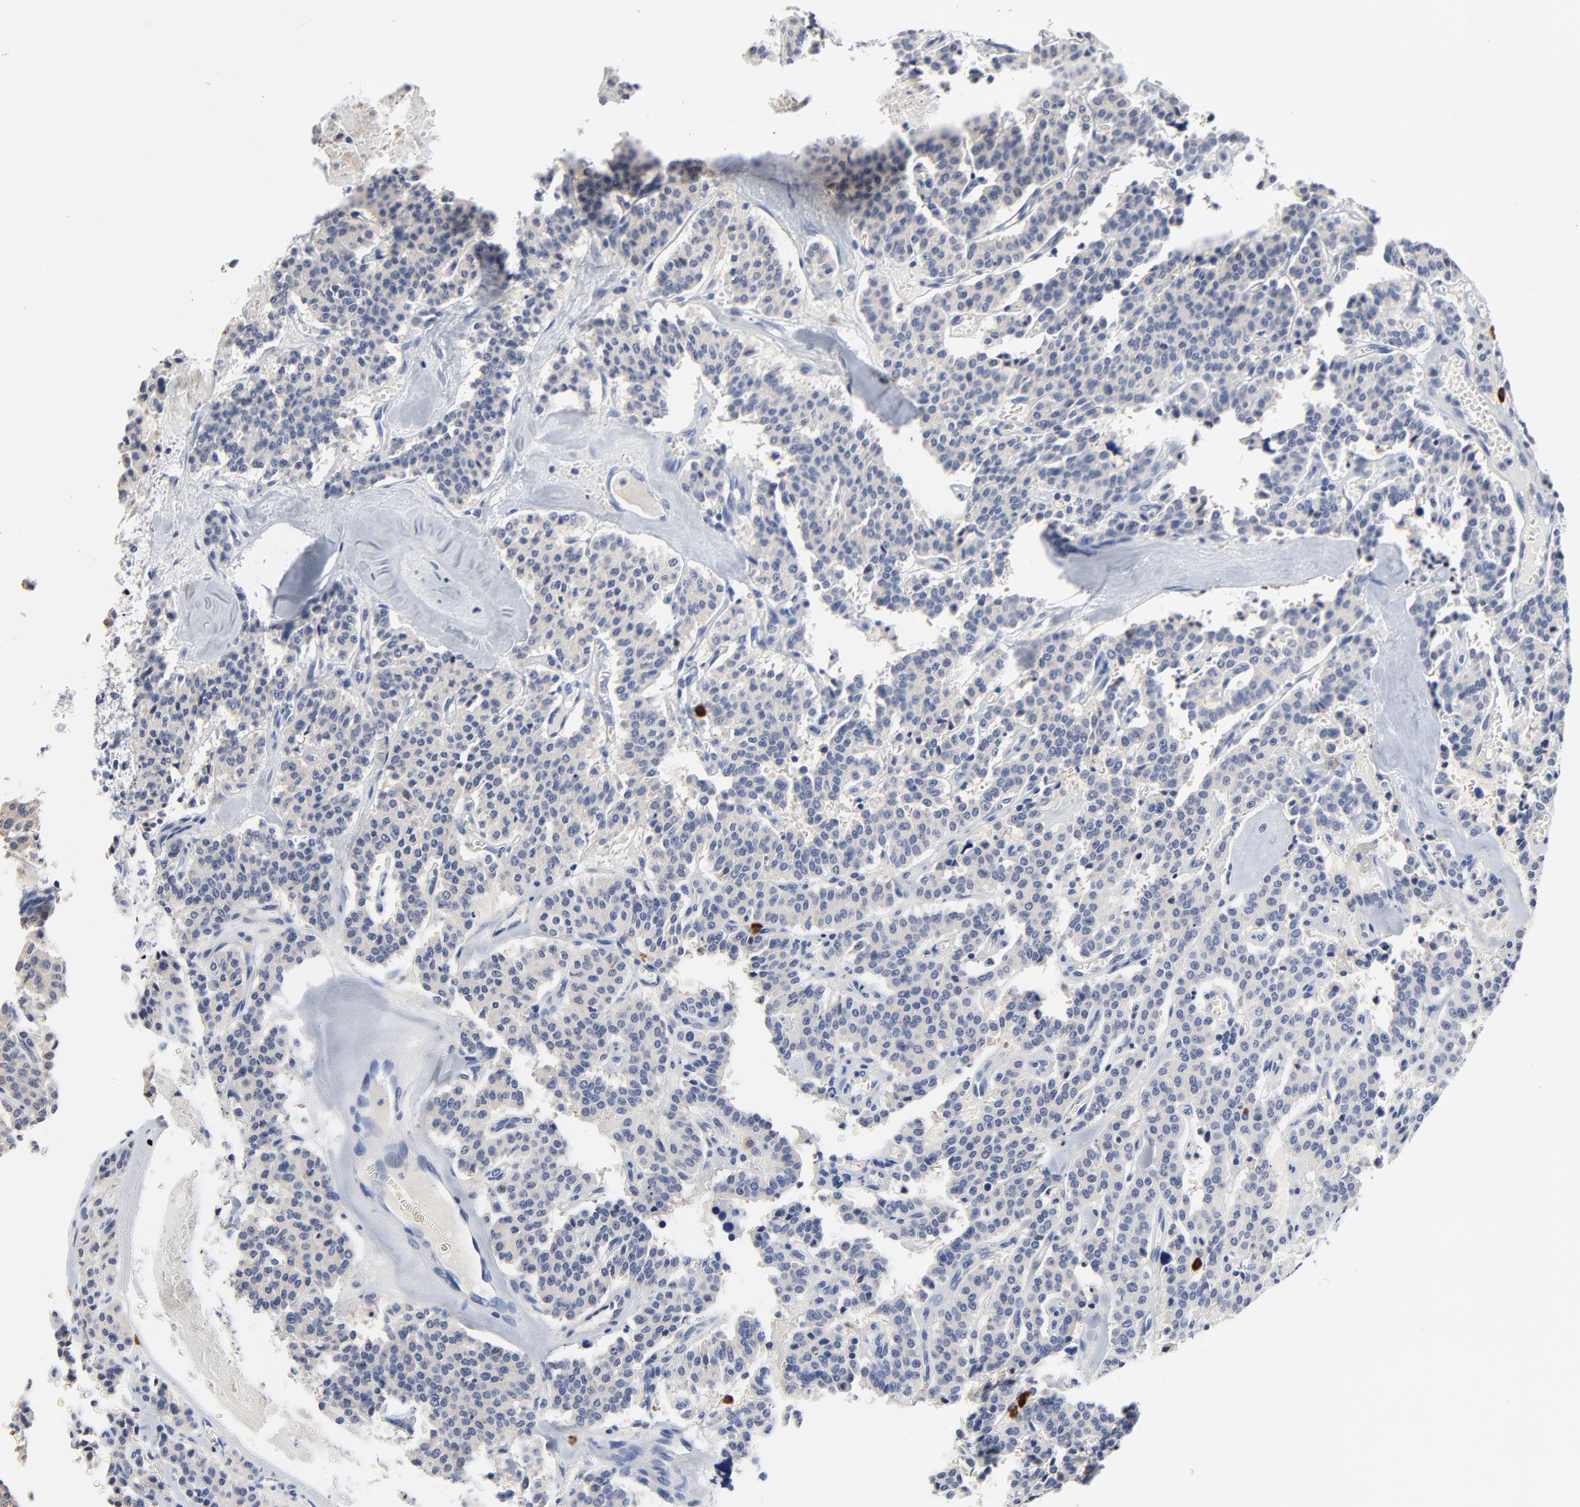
{"staining": {"intensity": "negative", "quantity": "none", "location": "none"}, "tissue": "carcinoid", "cell_type": "Tumor cells", "image_type": "cancer", "snomed": [{"axis": "morphology", "description": "Carcinoid, malignant, NOS"}, {"axis": "topography", "description": "Bronchus"}], "caption": "IHC of human malignant carcinoid demonstrates no expression in tumor cells.", "gene": "FBXL5", "patient": {"sex": "male", "age": 55}}